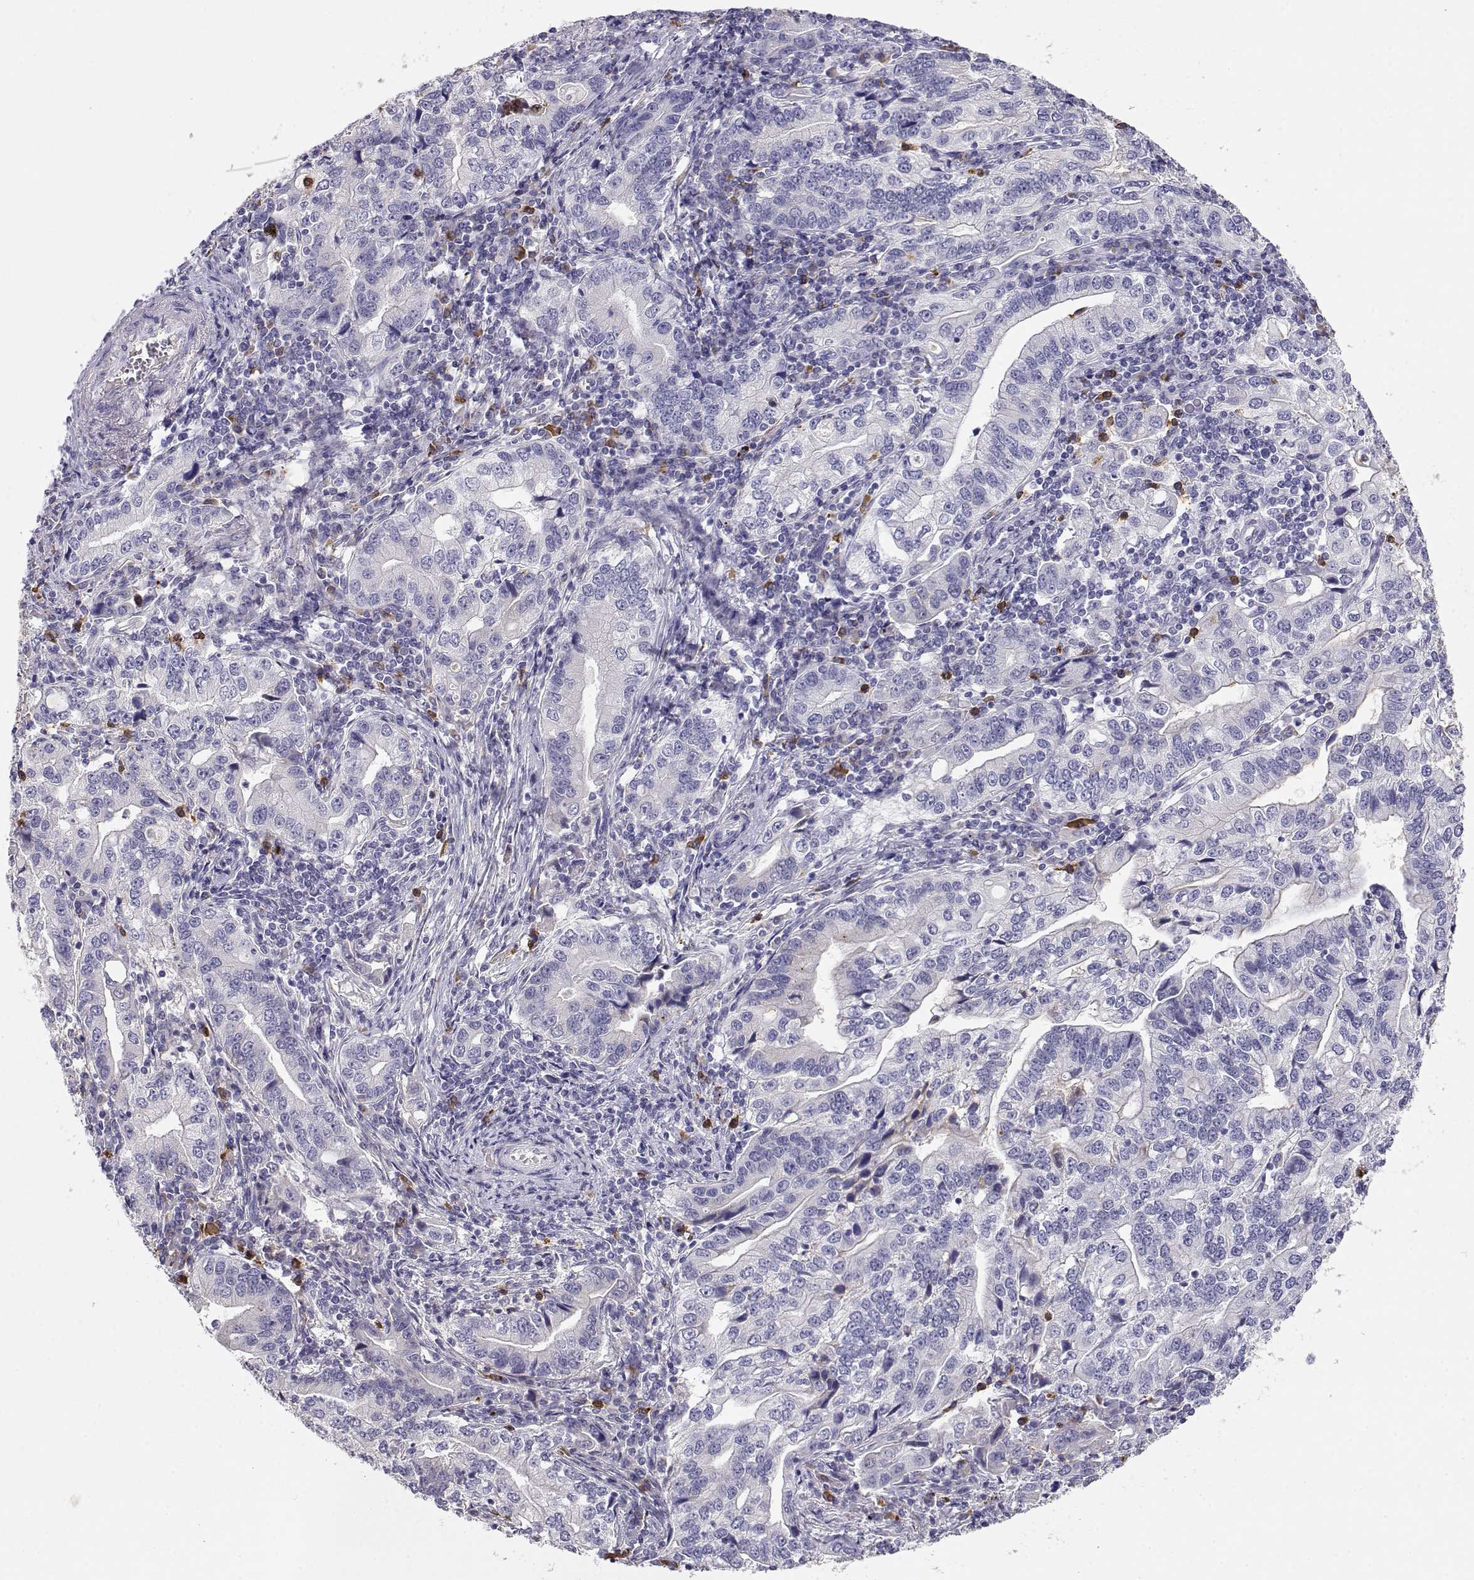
{"staining": {"intensity": "negative", "quantity": "none", "location": "none"}, "tissue": "stomach cancer", "cell_type": "Tumor cells", "image_type": "cancer", "snomed": [{"axis": "morphology", "description": "Adenocarcinoma, NOS"}, {"axis": "topography", "description": "Stomach, lower"}], "caption": "A micrograph of stomach cancer (adenocarcinoma) stained for a protein displays no brown staining in tumor cells.", "gene": "CDHR1", "patient": {"sex": "female", "age": 72}}